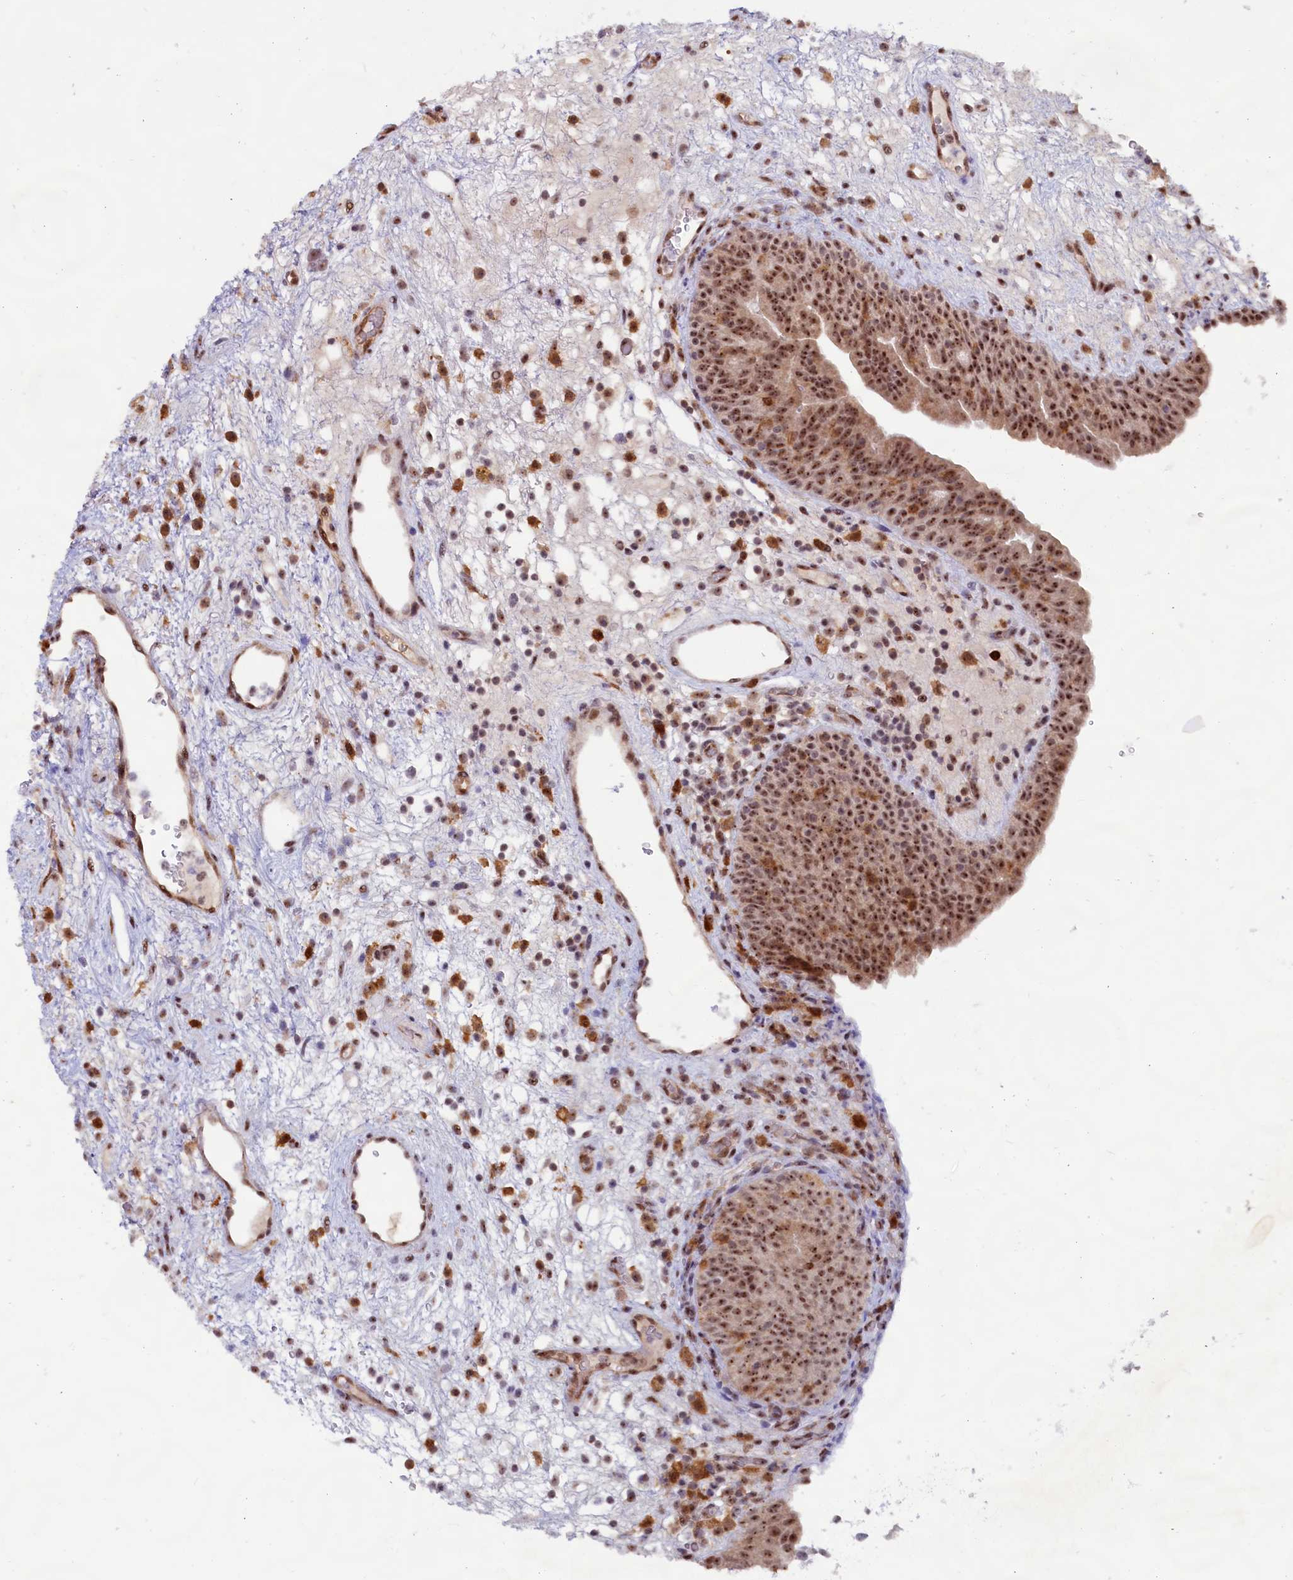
{"staining": {"intensity": "strong", "quantity": "25%-75%", "location": "cytoplasmic/membranous,nuclear"}, "tissue": "urinary bladder", "cell_type": "Urothelial cells", "image_type": "normal", "snomed": [{"axis": "morphology", "description": "Normal tissue, NOS"}, {"axis": "topography", "description": "Urinary bladder"}], "caption": "Strong cytoplasmic/membranous,nuclear expression is present in approximately 25%-75% of urothelial cells in unremarkable urinary bladder. The staining was performed using DAB (3,3'-diaminobenzidine) to visualize the protein expression in brown, while the nuclei were stained in blue with hematoxylin (Magnification: 20x).", "gene": "C1D", "patient": {"sex": "male", "age": 71}}